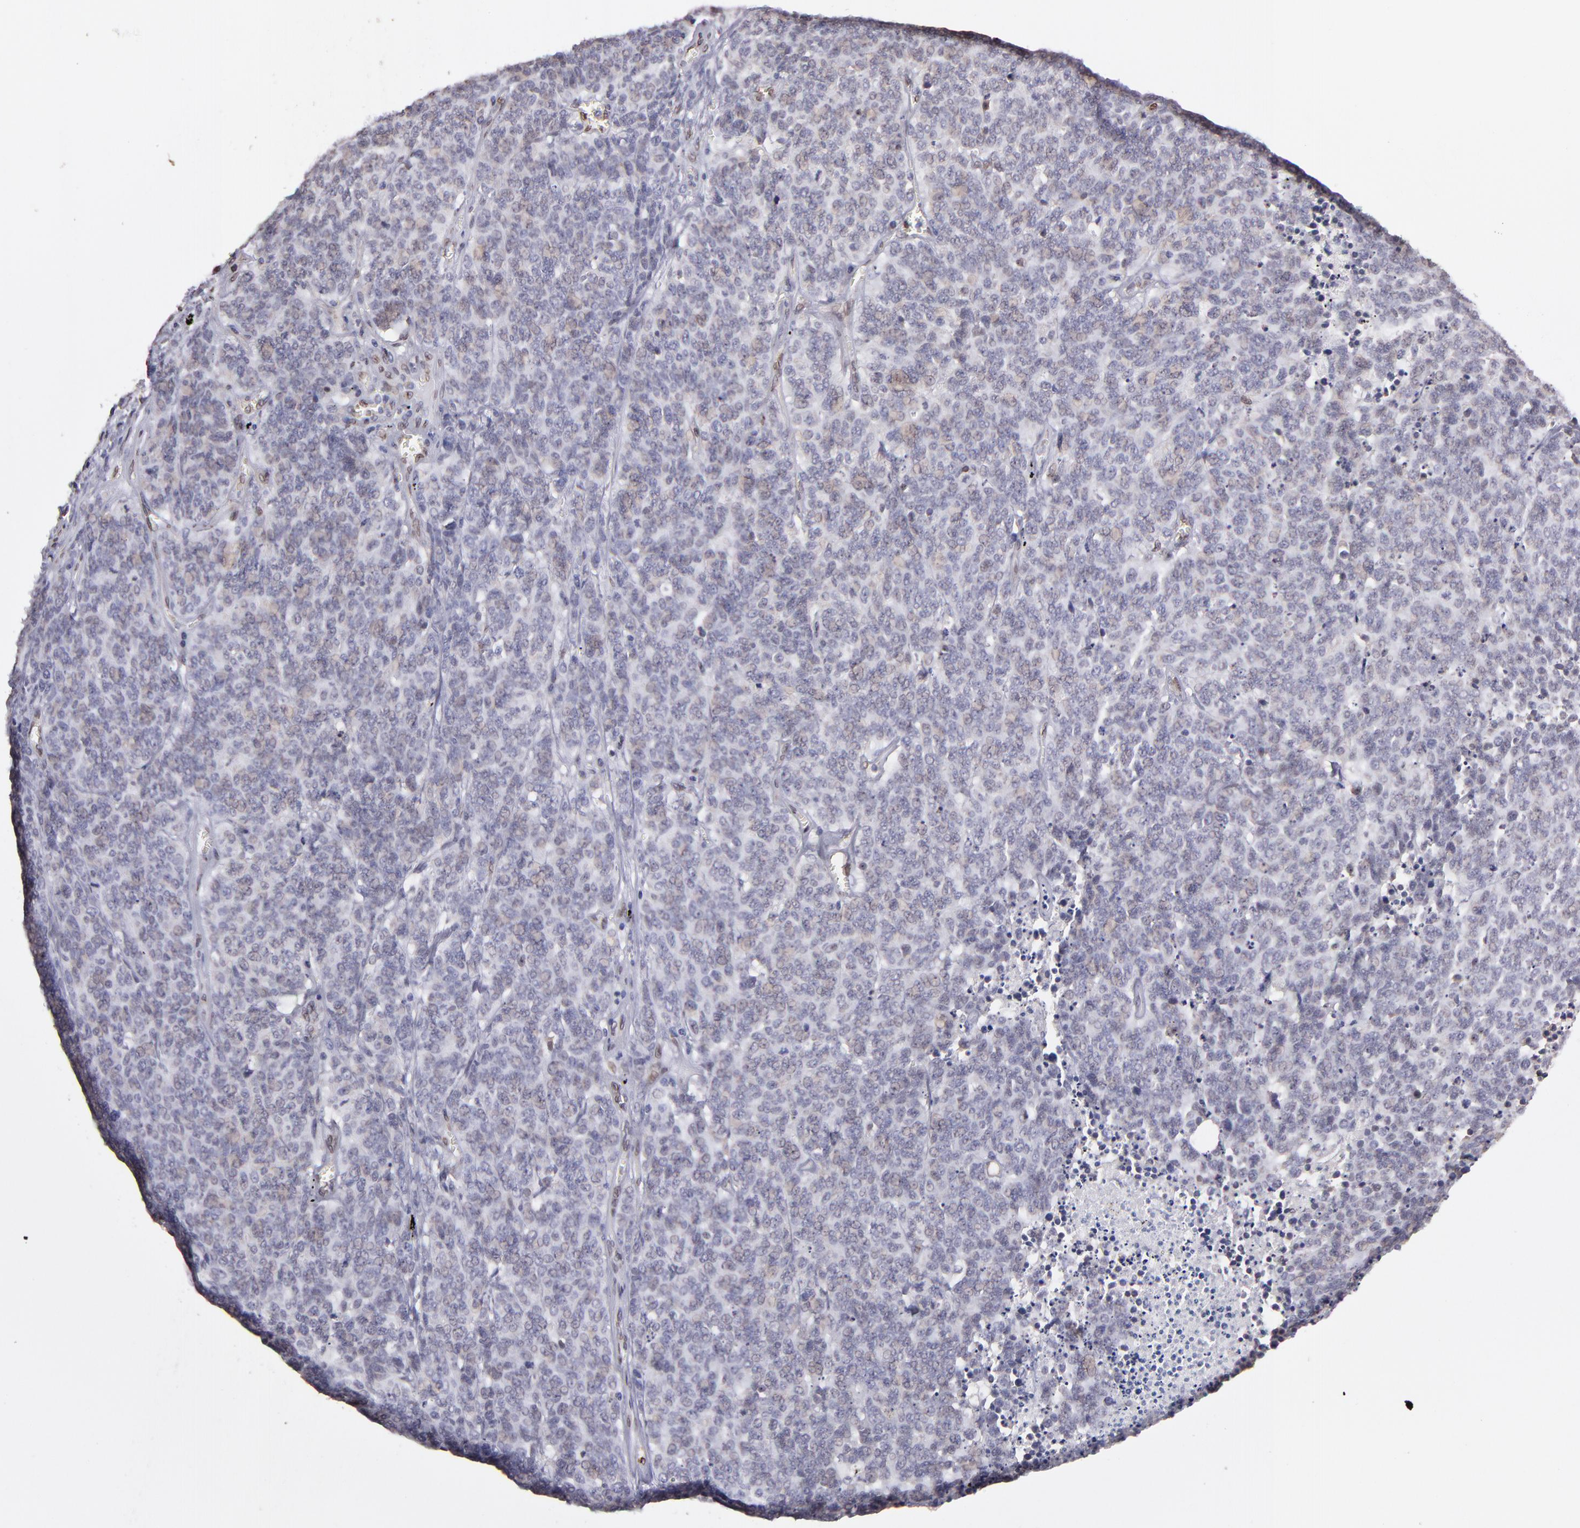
{"staining": {"intensity": "negative", "quantity": "none", "location": "none"}, "tissue": "lung cancer", "cell_type": "Tumor cells", "image_type": "cancer", "snomed": [{"axis": "morphology", "description": "Neoplasm, malignant, NOS"}, {"axis": "topography", "description": "Lung"}], "caption": "Immunohistochemistry (IHC) of lung cancer (malignant neoplasm) shows no staining in tumor cells. Nuclei are stained in blue.", "gene": "PUM3", "patient": {"sex": "female", "age": 58}}